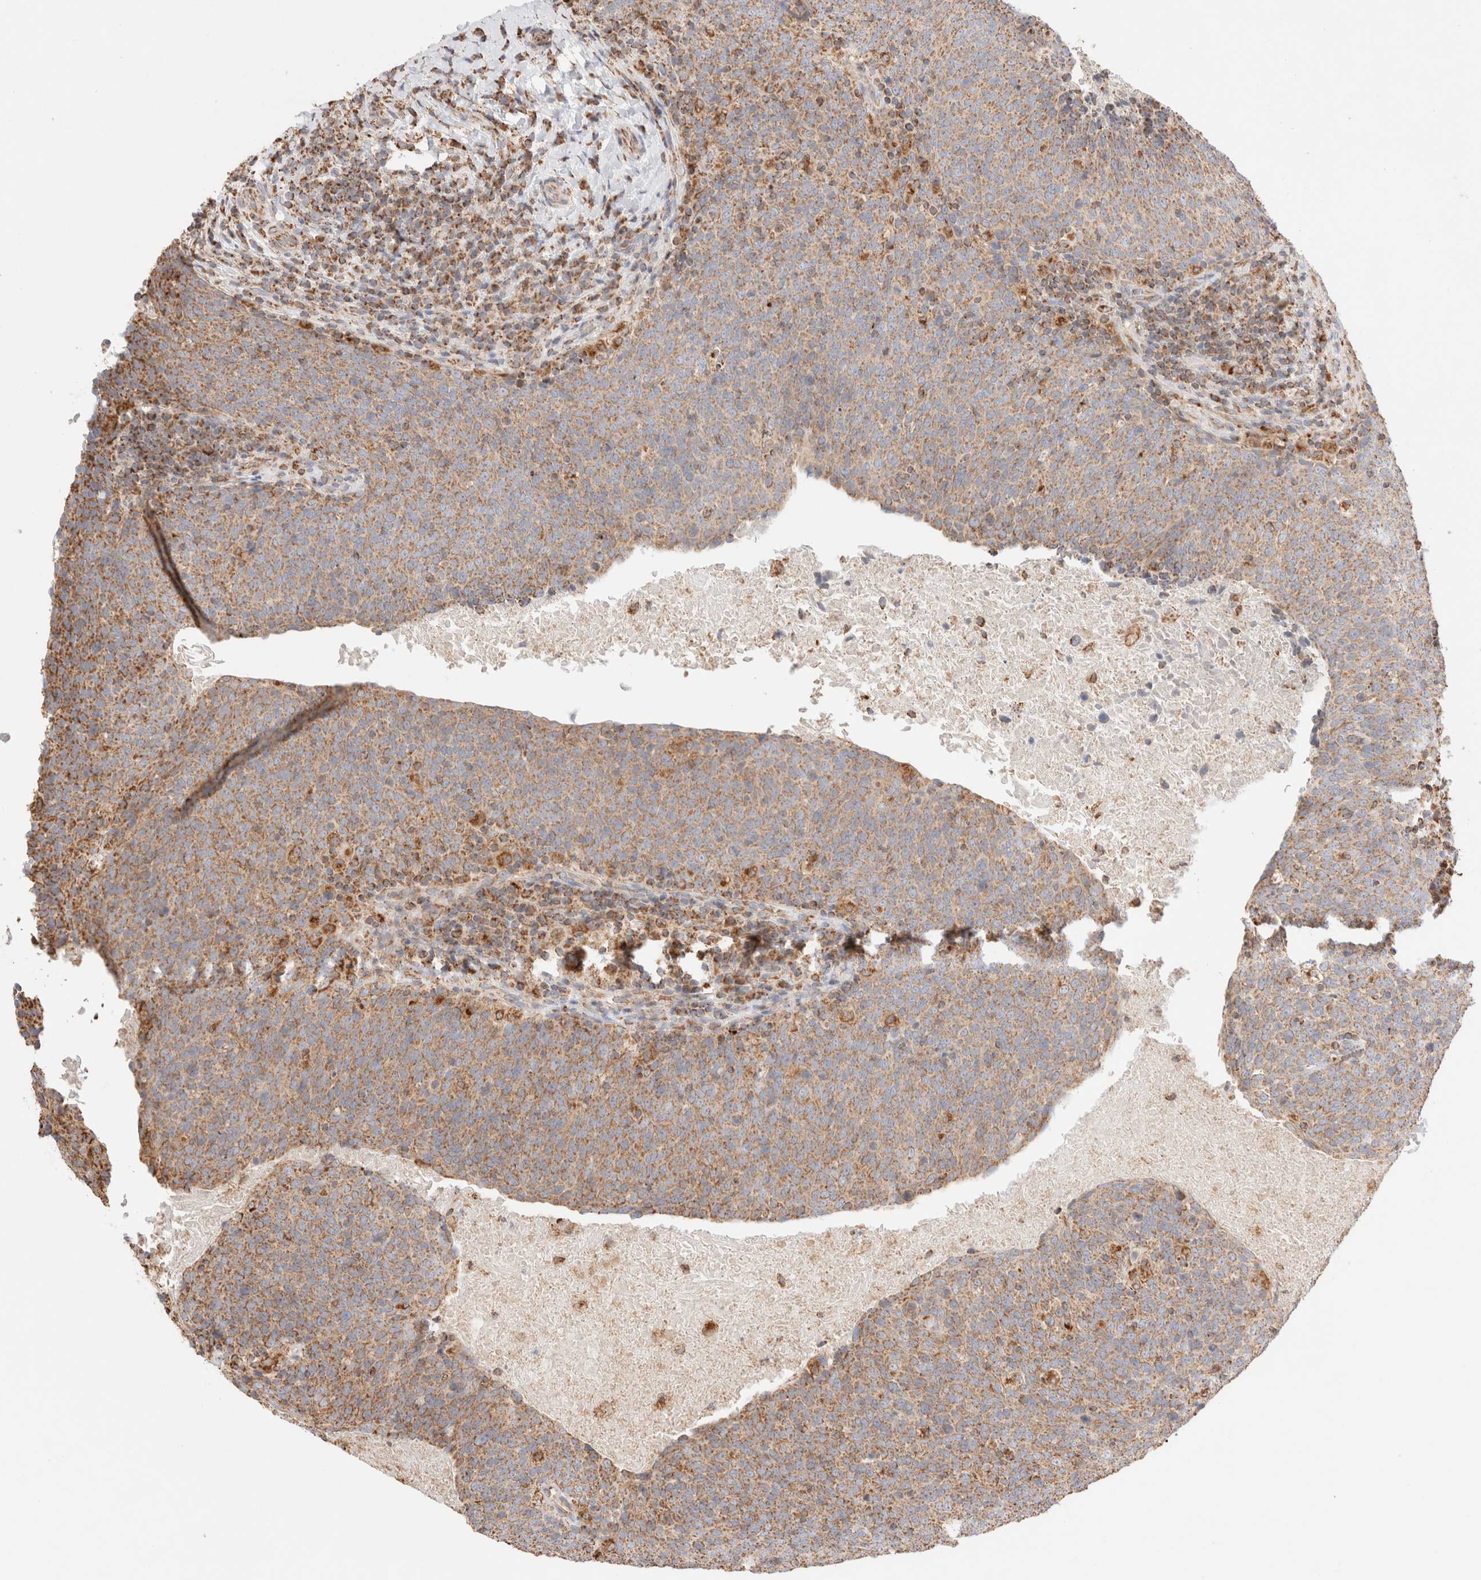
{"staining": {"intensity": "moderate", "quantity": ">75%", "location": "cytoplasmic/membranous"}, "tissue": "head and neck cancer", "cell_type": "Tumor cells", "image_type": "cancer", "snomed": [{"axis": "morphology", "description": "Squamous cell carcinoma, NOS"}, {"axis": "morphology", "description": "Squamous cell carcinoma, metastatic, NOS"}, {"axis": "topography", "description": "Lymph node"}, {"axis": "topography", "description": "Head-Neck"}], "caption": "Tumor cells reveal medium levels of moderate cytoplasmic/membranous expression in approximately >75% of cells in head and neck cancer.", "gene": "TMPPE", "patient": {"sex": "male", "age": 62}}